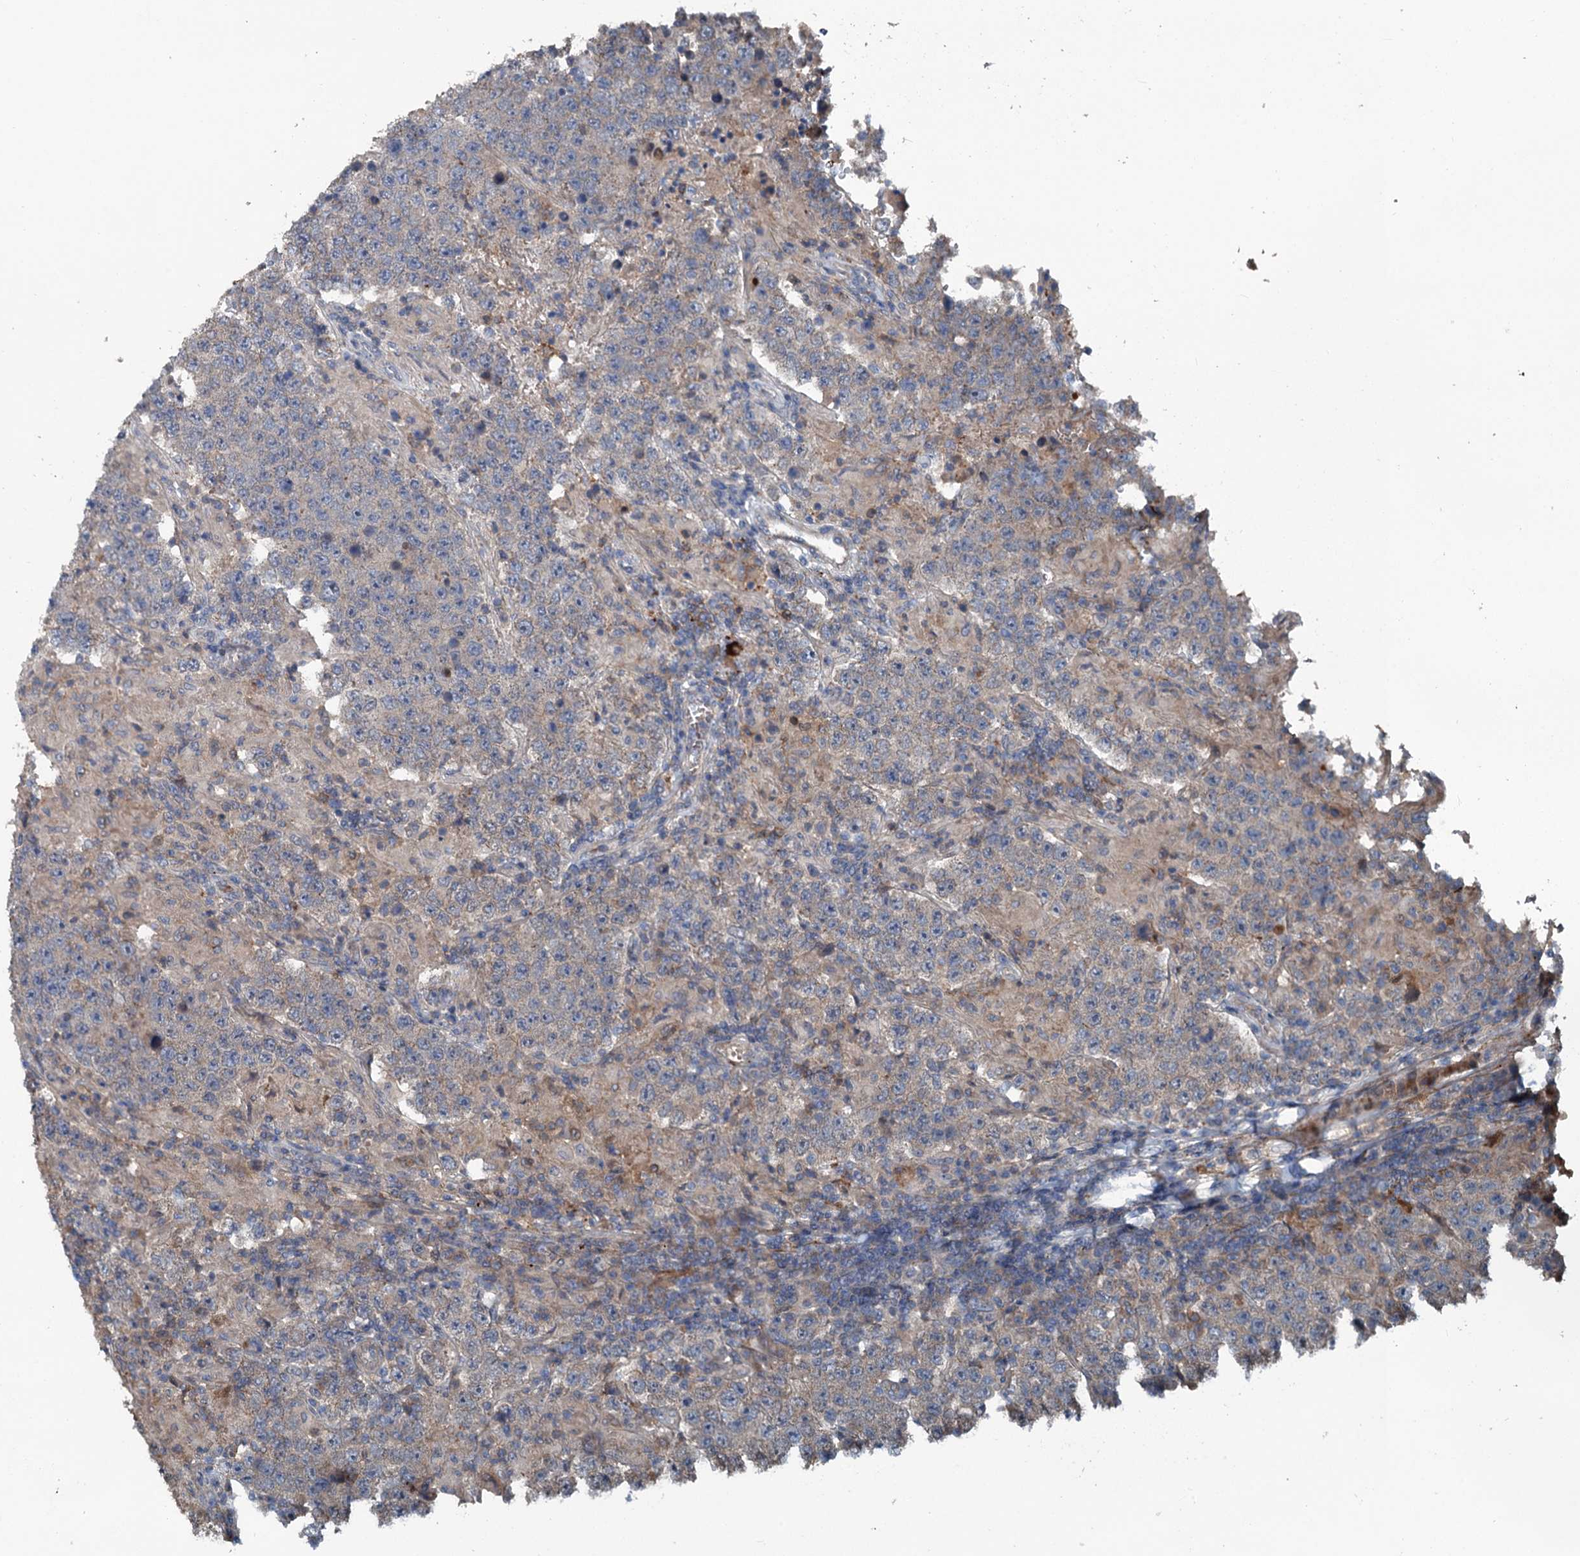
{"staining": {"intensity": "negative", "quantity": "none", "location": "none"}, "tissue": "testis cancer", "cell_type": "Tumor cells", "image_type": "cancer", "snomed": [{"axis": "morphology", "description": "Normal tissue, NOS"}, {"axis": "morphology", "description": "Urothelial carcinoma, High grade"}, {"axis": "morphology", "description": "Seminoma, NOS"}, {"axis": "morphology", "description": "Carcinoma, Embryonal, NOS"}, {"axis": "topography", "description": "Urinary bladder"}, {"axis": "topography", "description": "Testis"}], "caption": "IHC image of human testis urothelial carcinoma (high-grade) stained for a protein (brown), which displays no staining in tumor cells. The staining is performed using DAB brown chromogen with nuclei counter-stained in using hematoxylin.", "gene": "TEDC1", "patient": {"sex": "male", "age": 41}}